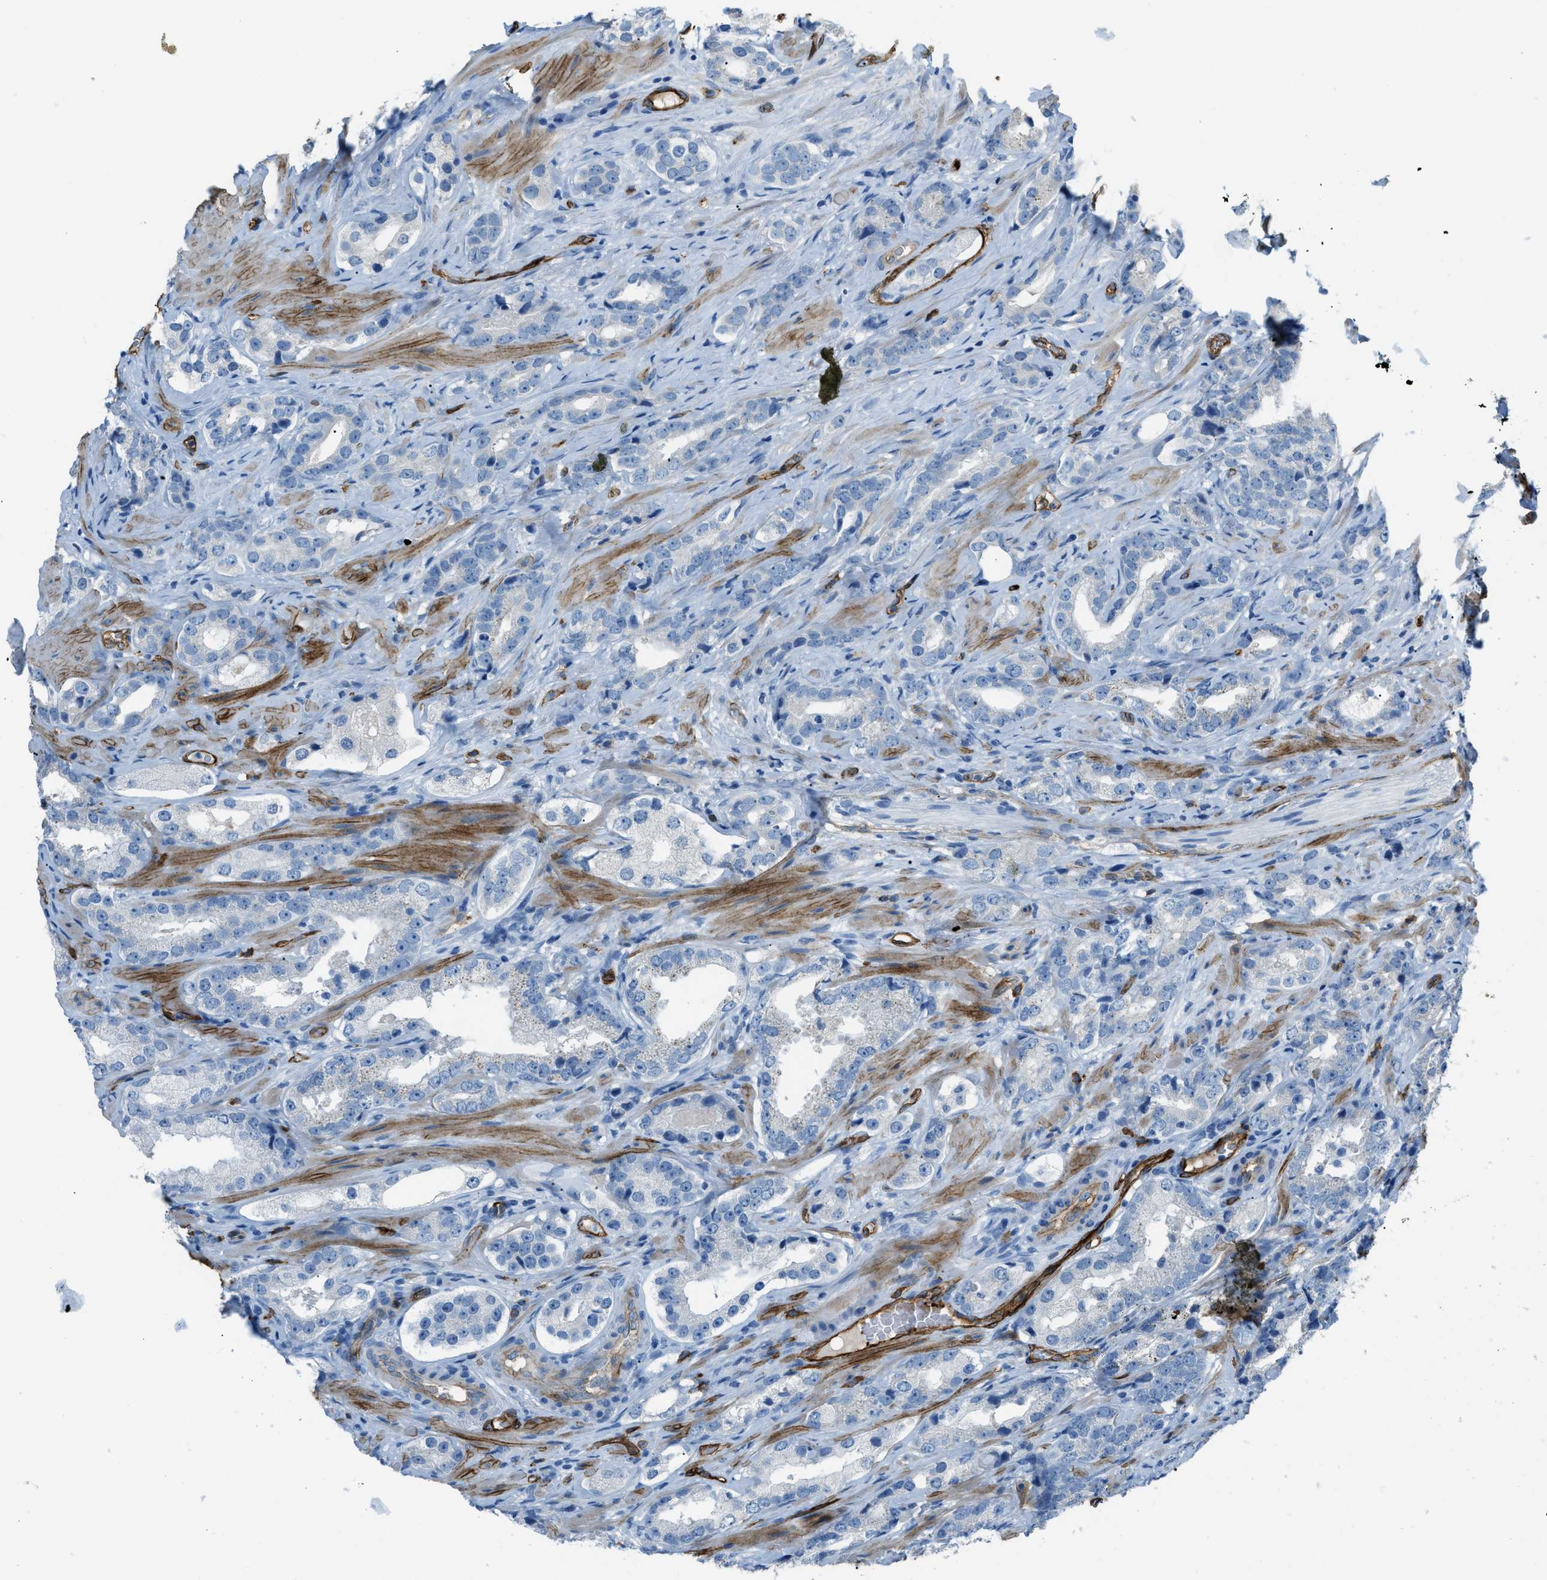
{"staining": {"intensity": "negative", "quantity": "none", "location": "none"}, "tissue": "prostate cancer", "cell_type": "Tumor cells", "image_type": "cancer", "snomed": [{"axis": "morphology", "description": "Adenocarcinoma, High grade"}, {"axis": "topography", "description": "Prostate"}], "caption": "Protein analysis of high-grade adenocarcinoma (prostate) reveals no significant staining in tumor cells.", "gene": "SLC22A15", "patient": {"sex": "male", "age": 63}}